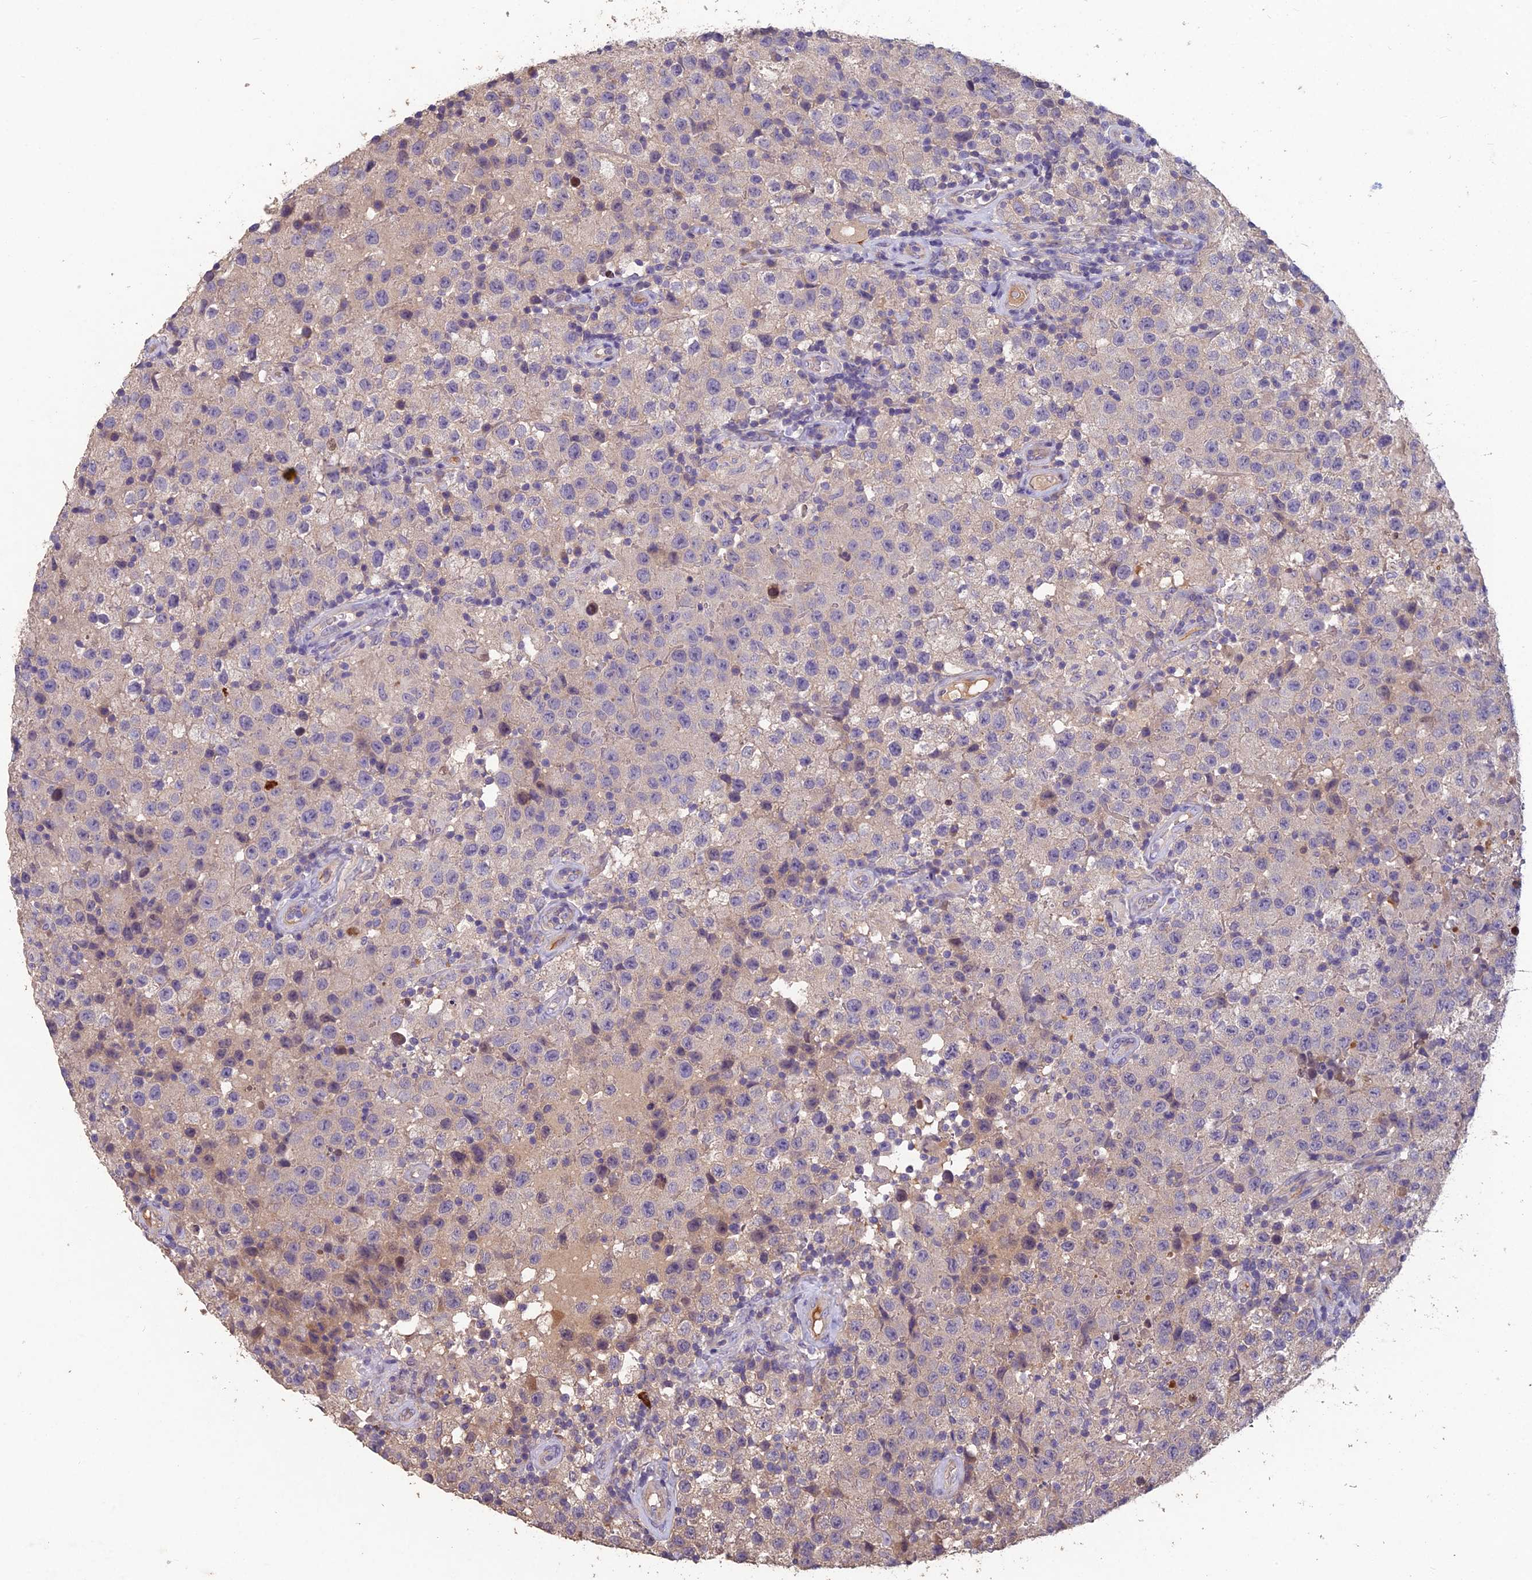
{"staining": {"intensity": "negative", "quantity": "none", "location": "none"}, "tissue": "testis cancer", "cell_type": "Tumor cells", "image_type": "cancer", "snomed": [{"axis": "morphology", "description": "Seminoma, NOS"}, {"axis": "morphology", "description": "Carcinoma, Embryonal, NOS"}, {"axis": "topography", "description": "Testis"}], "caption": "Tumor cells show no significant expression in embryonal carcinoma (testis).", "gene": "CEACAM16", "patient": {"sex": "male", "age": 41}}